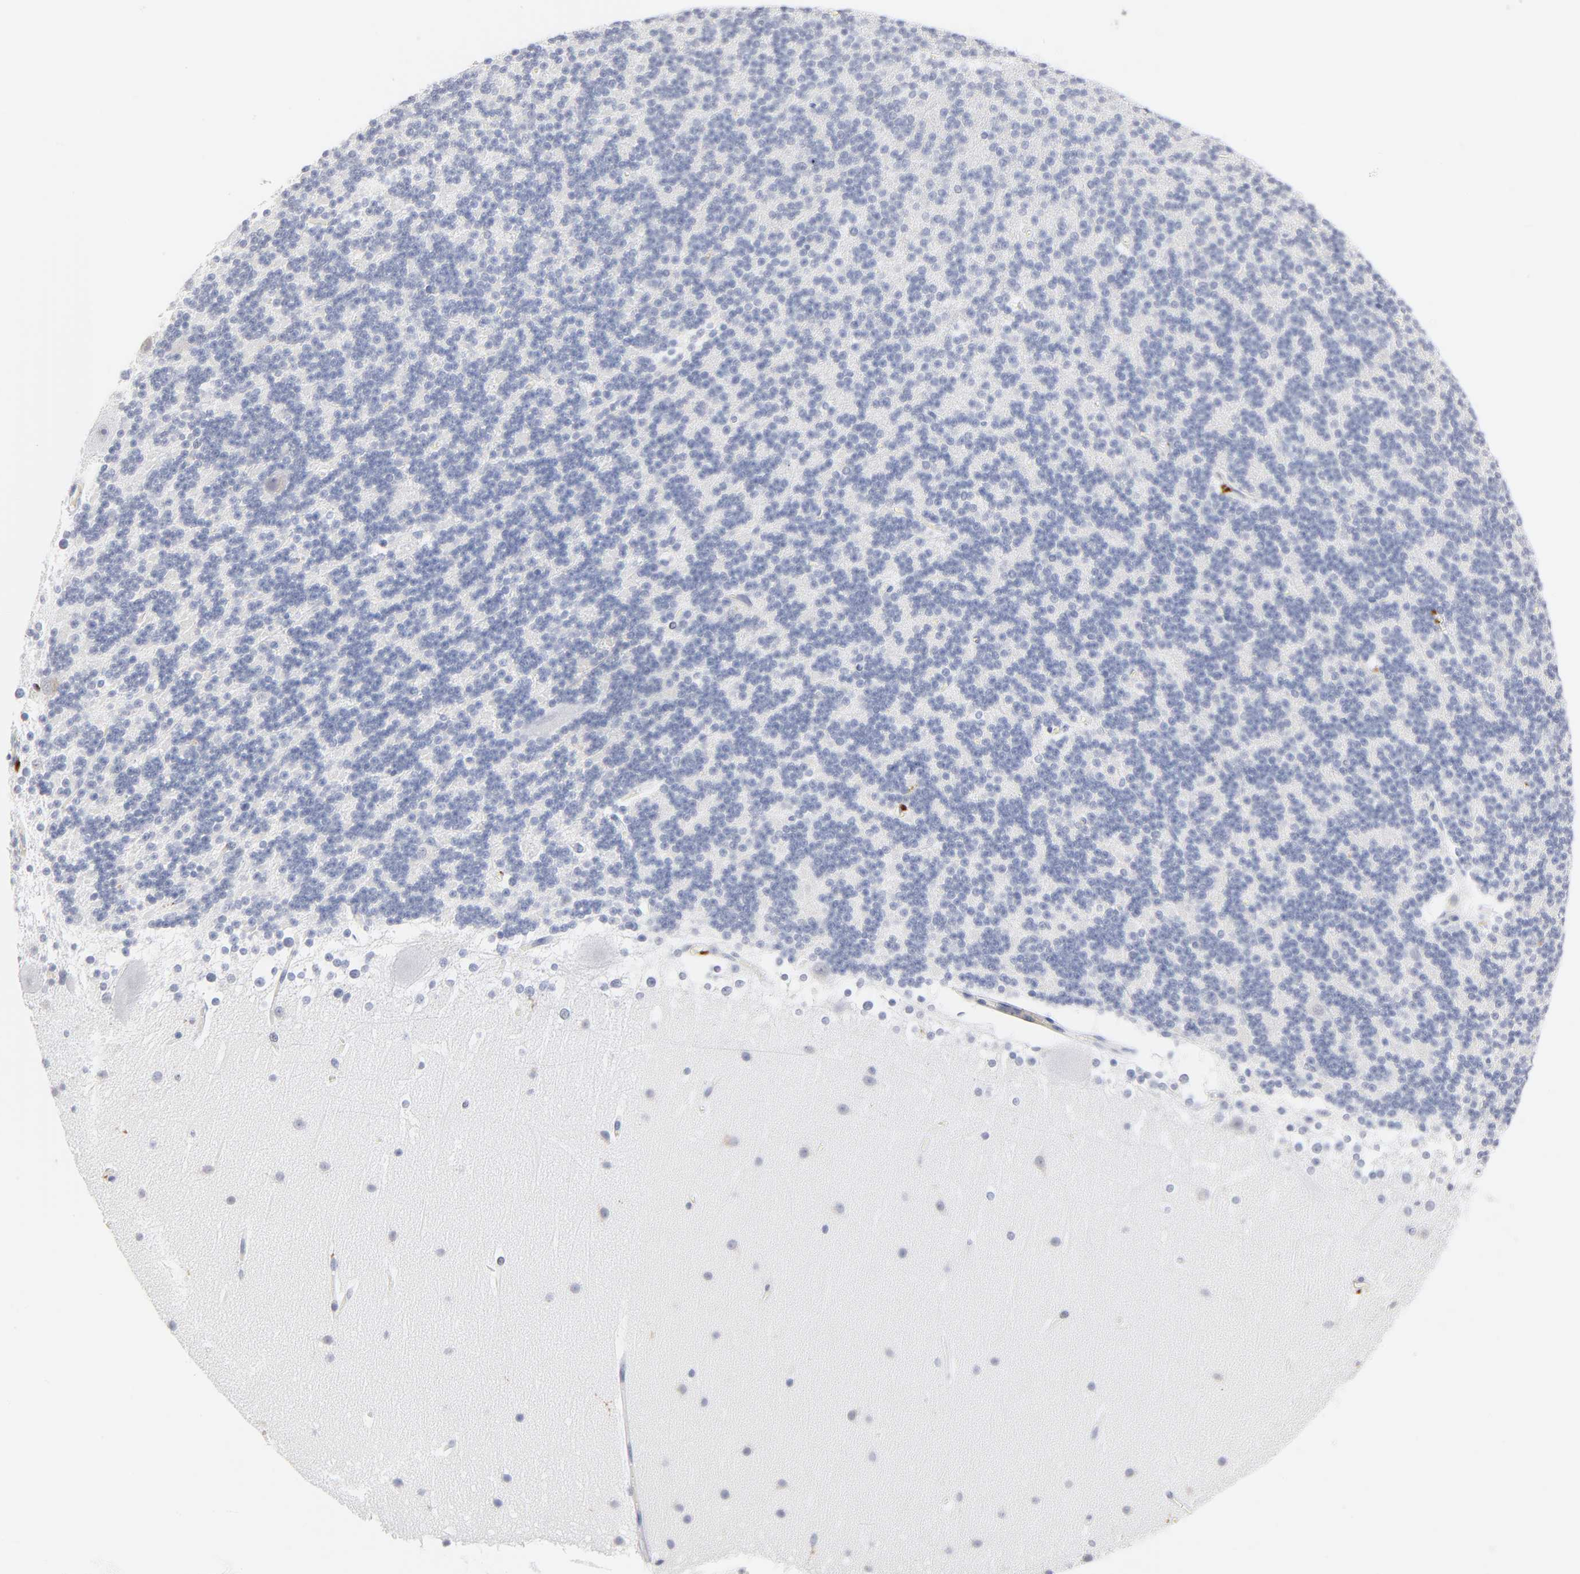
{"staining": {"intensity": "negative", "quantity": "none", "location": "none"}, "tissue": "cerebellum", "cell_type": "Cells in granular layer", "image_type": "normal", "snomed": [{"axis": "morphology", "description": "Normal tissue, NOS"}, {"axis": "topography", "description": "Cerebellum"}], "caption": "Micrograph shows no significant protein positivity in cells in granular layer of benign cerebellum. Brightfield microscopy of IHC stained with DAB (3,3'-diaminobenzidine) (brown) and hematoxylin (blue), captured at high magnification.", "gene": "LTBP2", "patient": {"sex": "female", "age": 19}}